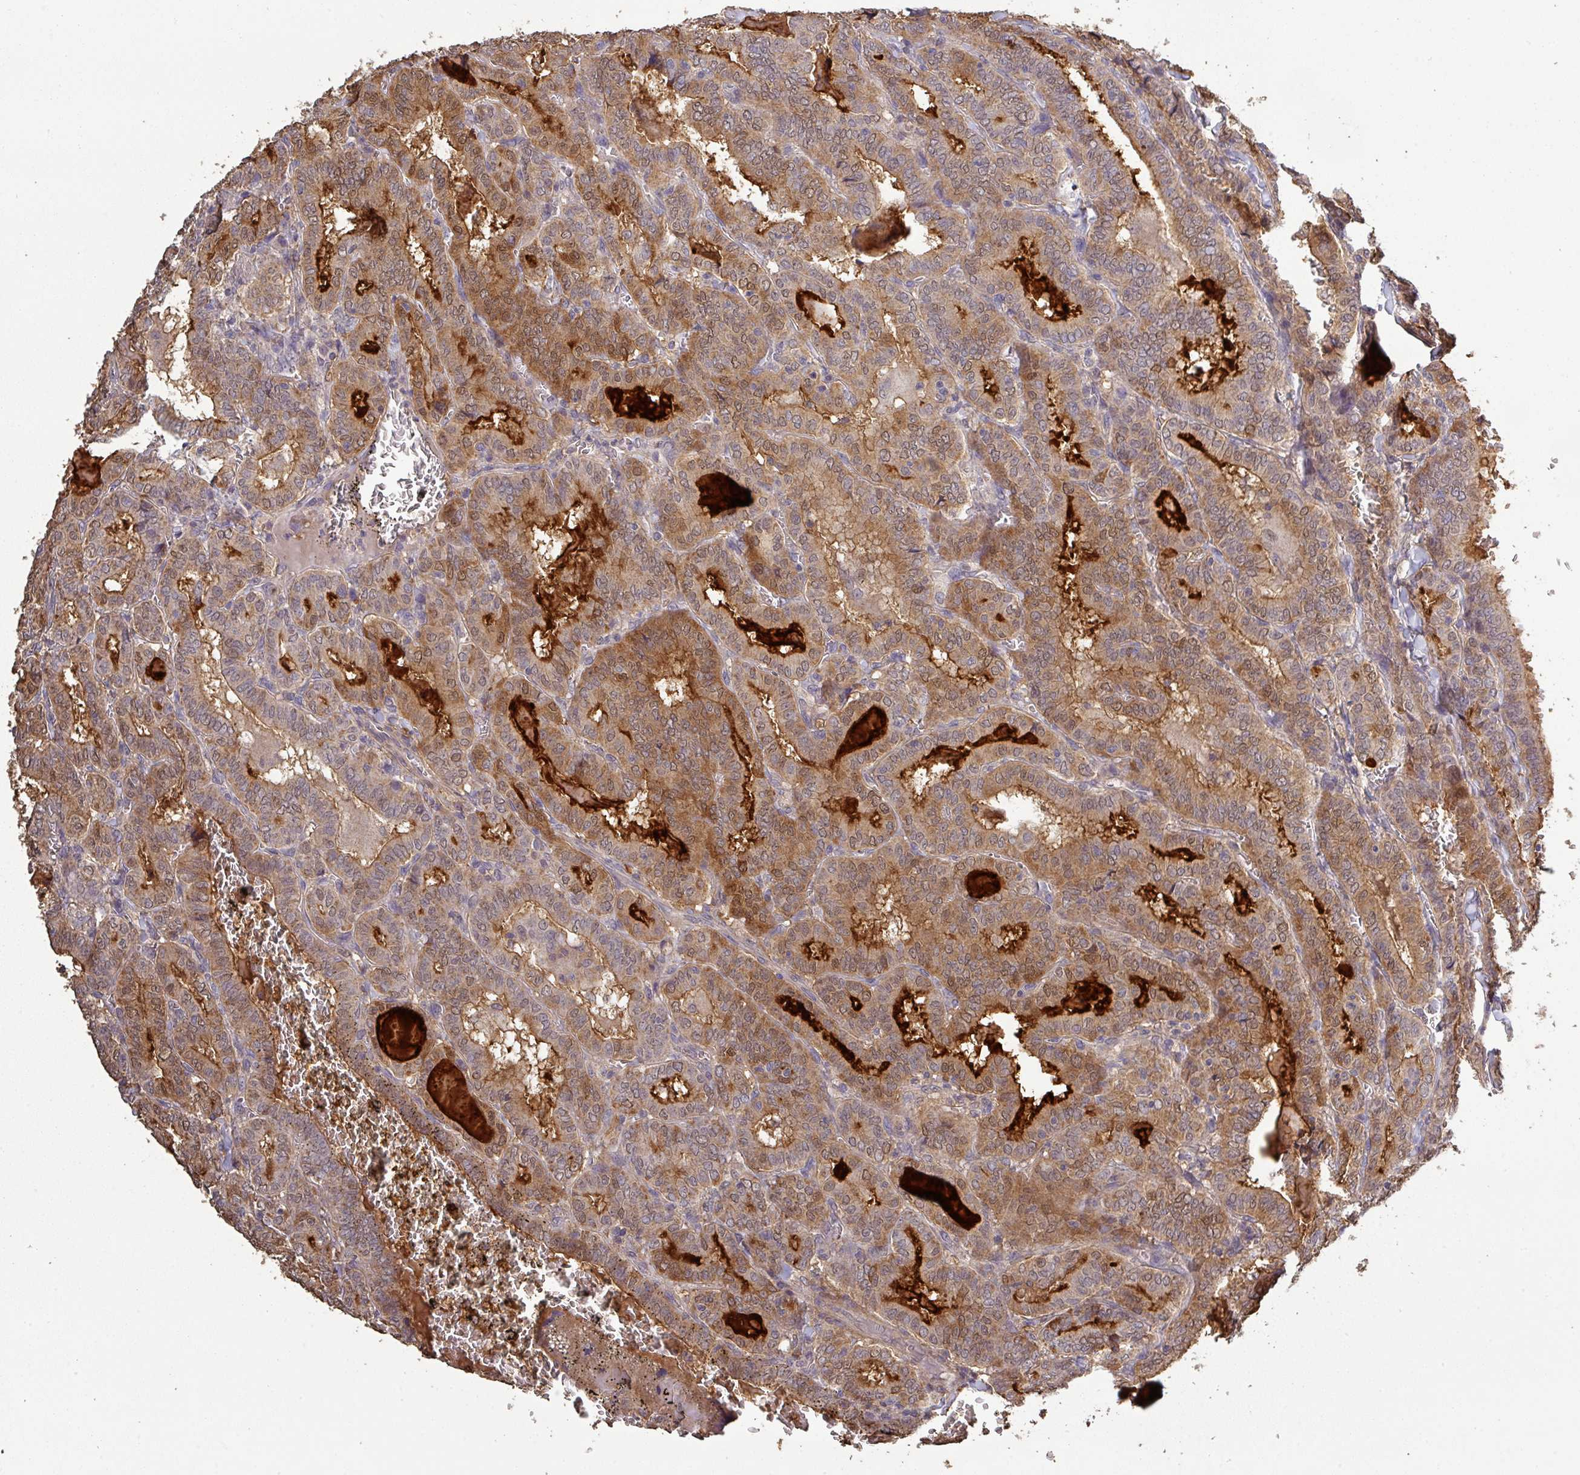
{"staining": {"intensity": "moderate", "quantity": ">75%", "location": "cytoplasmic/membranous"}, "tissue": "thyroid cancer", "cell_type": "Tumor cells", "image_type": "cancer", "snomed": [{"axis": "morphology", "description": "Papillary adenocarcinoma, NOS"}, {"axis": "topography", "description": "Thyroid gland"}], "caption": "About >75% of tumor cells in human thyroid papillary adenocarcinoma show moderate cytoplasmic/membranous protein staining as visualized by brown immunohistochemical staining.", "gene": "ISLR", "patient": {"sex": "female", "age": 72}}